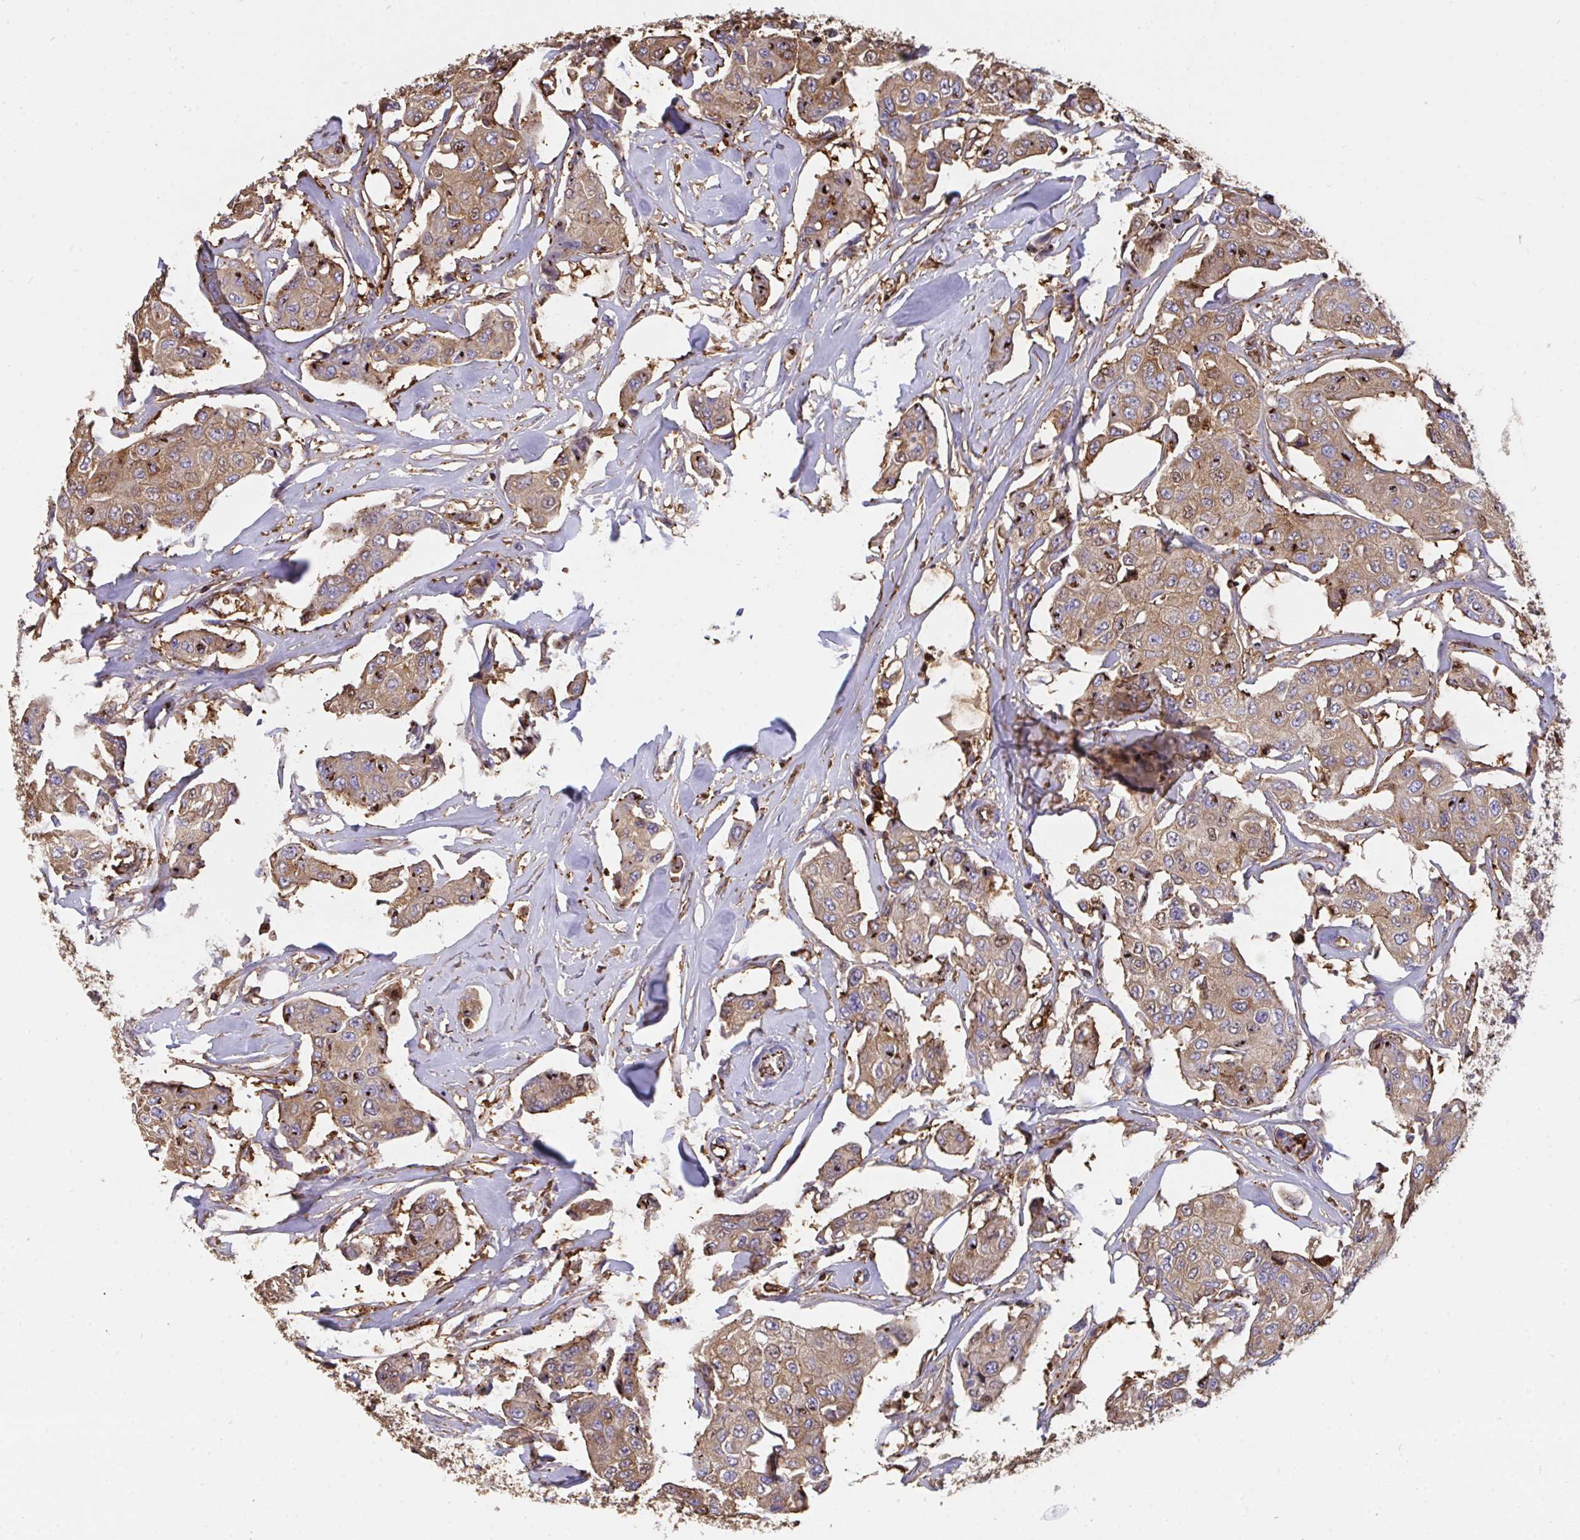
{"staining": {"intensity": "moderate", "quantity": ">75%", "location": "cytoplasmic/membranous"}, "tissue": "breast cancer", "cell_type": "Tumor cells", "image_type": "cancer", "snomed": [{"axis": "morphology", "description": "Duct carcinoma"}, {"axis": "topography", "description": "Breast"}, {"axis": "topography", "description": "Lymph node"}], "caption": "About >75% of tumor cells in human intraductal carcinoma (breast) exhibit moderate cytoplasmic/membranous protein positivity as visualized by brown immunohistochemical staining.", "gene": "CFL1", "patient": {"sex": "female", "age": 80}}